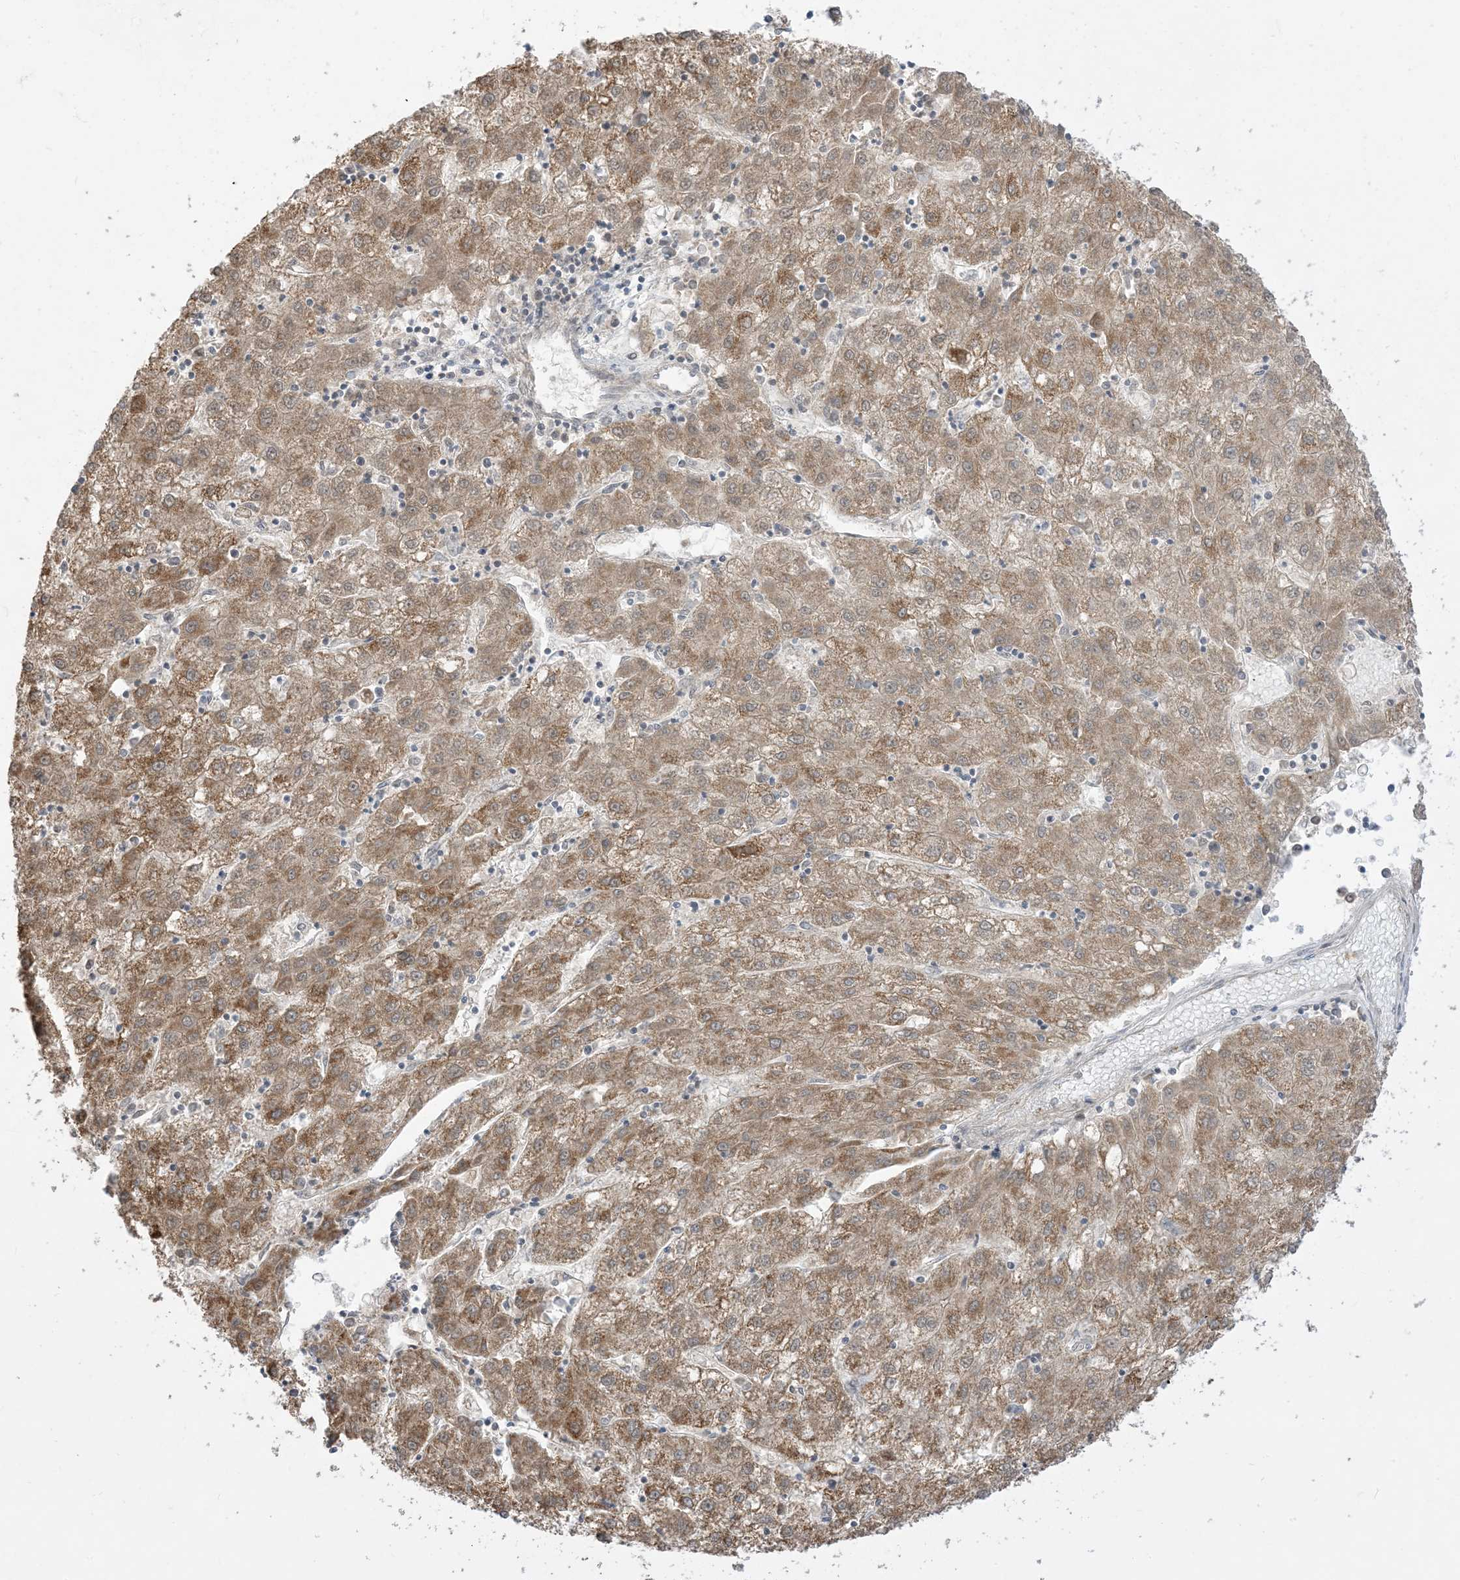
{"staining": {"intensity": "moderate", "quantity": ">75%", "location": "cytoplasmic/membranous"}, "tissue": "liver cancer", "cell_type": "Tumor cells", "image_type": "cancer", "snomed": [{"axis": "morphology", "description": "Carcinoma, Hepatocellular, NOS"}, {"axis": "topography", "description": "Liver"}], "caption": "A medium amount of moderate cytoplasmic/membranous expression is seen in about >75% of tumor cells in liver cancer tissue. (DAB (3,3'-diaminobenzidine) IHC with brightfield microscopy, high magnification).", "gene": "KANSL3", "patient": {"sex": "male", "age": 72}}